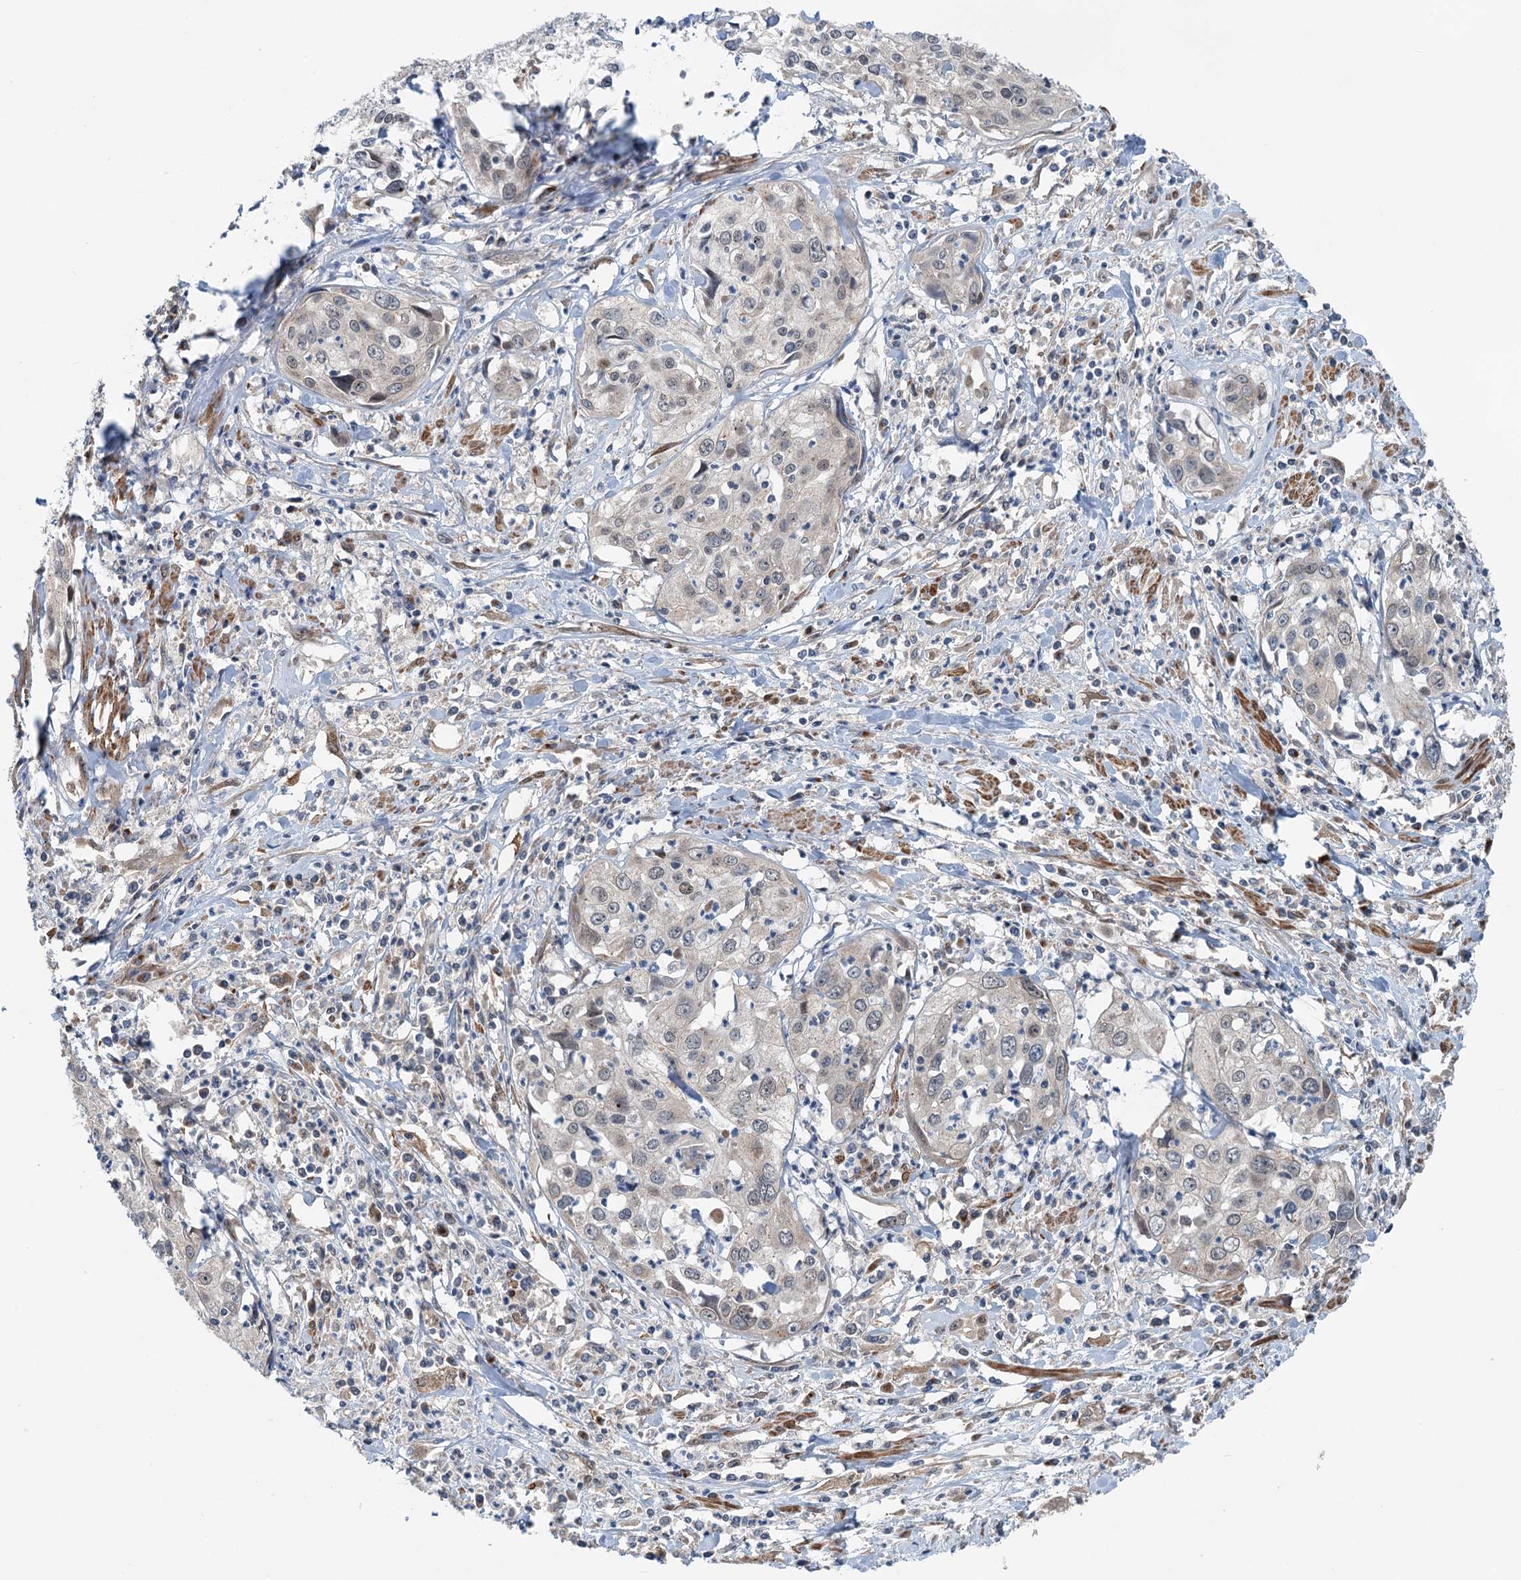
{"staining": {"intensity": "weak", "quantity": "25%-75%", "location": "nuclear"}, "tissue": "cervical cancer", "cell_type": "Tumor cells", "image_type": "cancer", "snomed": [{"axis": "morphology", "description": "Squamous cell carcinoma, NOS"}, {"axis": "topography", "description": "Cervix"}], "caption": "Immunohistochemistry (IHC) histopathology image of cervical squamous cell carcinoma stained for a protein (brown), which exhibits low levels of weak nuclear staining in about 25%-75% of tumor cells.", "gene": "DYNC2I2", "patient": {"sex": "female", "age": 31}}